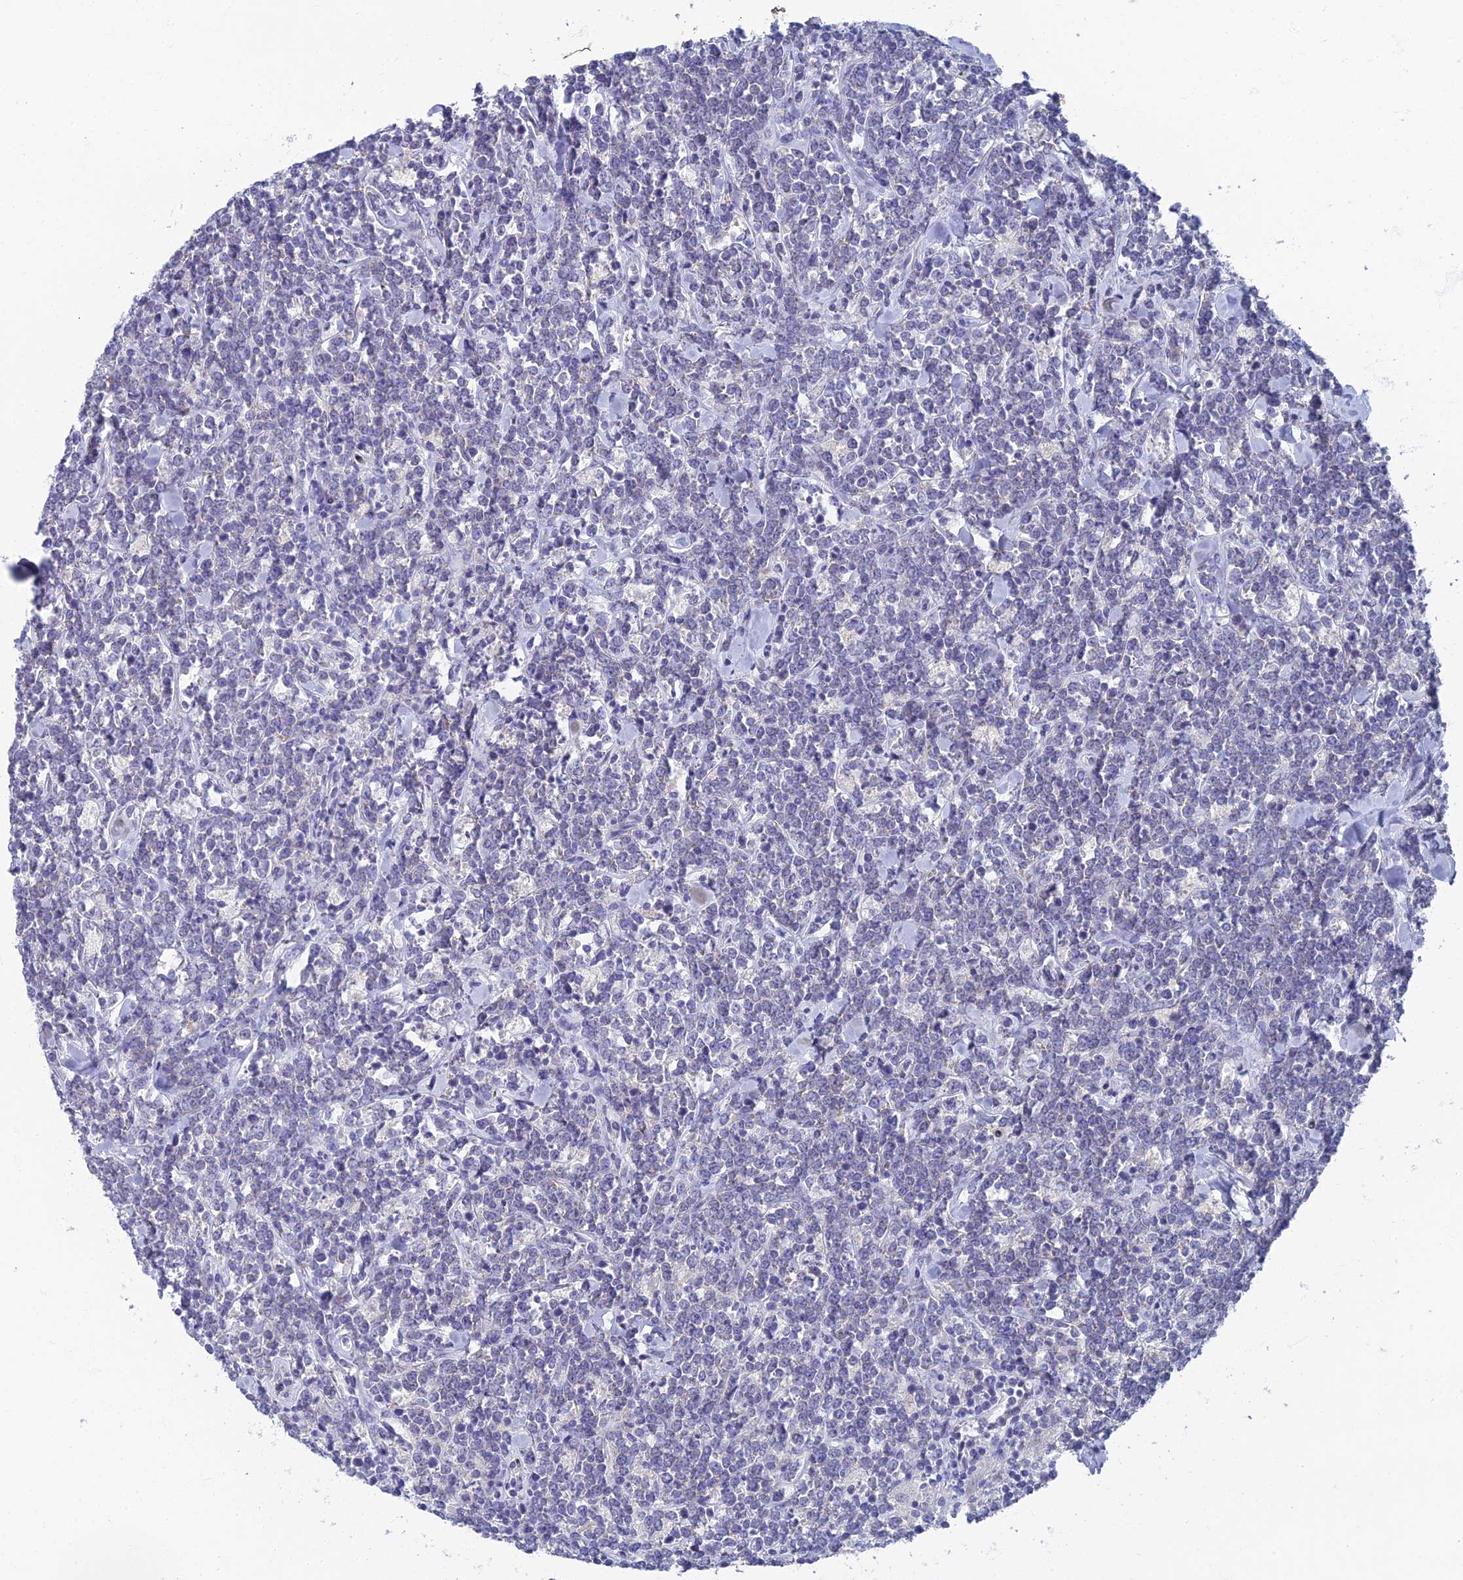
{"staining": {"intensity": "negative", "quantity": "none", "location": "none"}, "tissue": "lymphoma", "cell_type": "Tumor cells", "image_type": "cancer", "snomed": [{"axis": "morphology", "description": "Malignant lymphoma, non-Hodgkin's type, High grade"}, {"axis": "topography", "description": "Small intestine"}], "caption": "Immunohistochemical staining of human lymphoma displays no significant expression in tumor cells. (DAB immunohistochemistry visualized using brightfield microscopy, high magnification).", "gene": "SPIN4", "patient": {"sex": "male", "age": 8}}